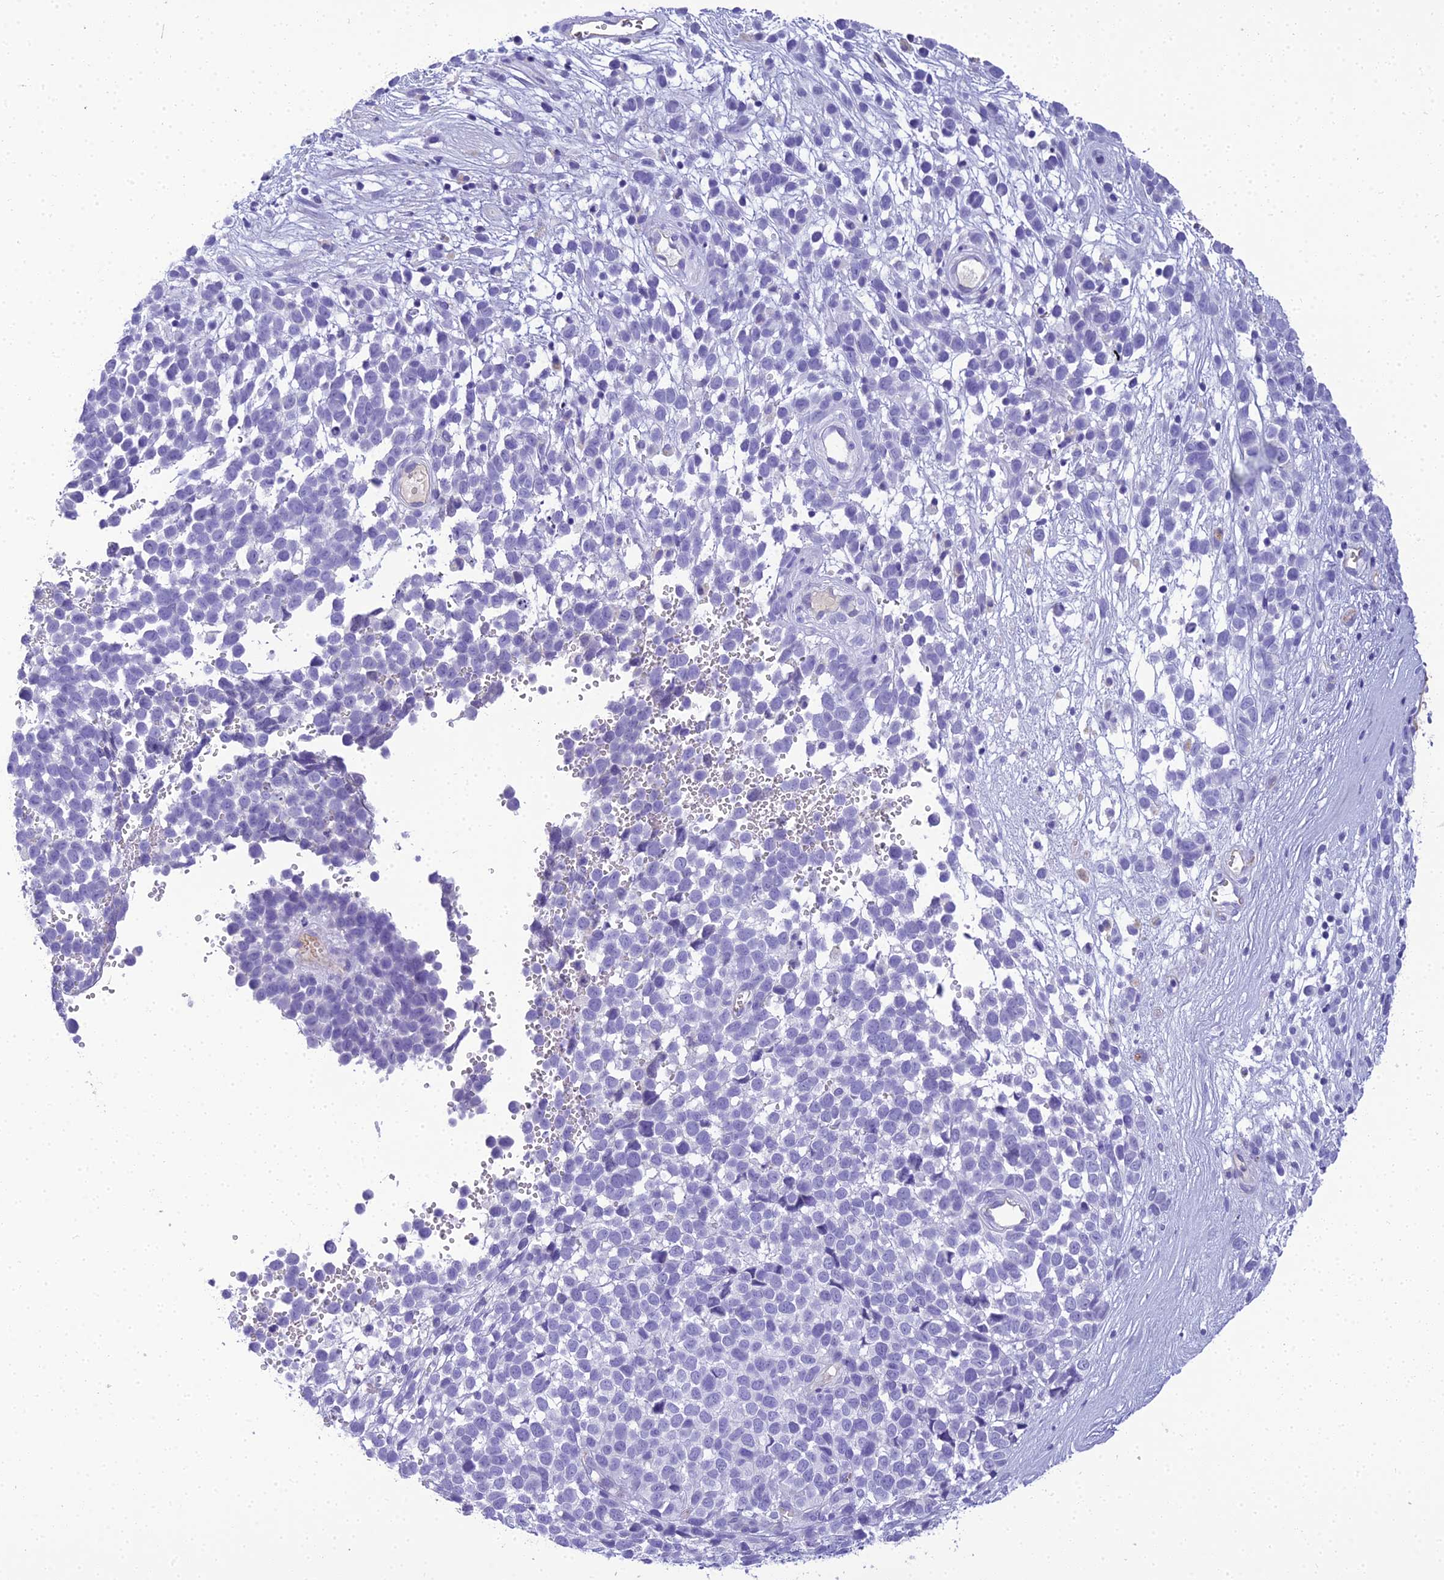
{"staining": {"intensity": "negative", "quantity": "none", "location": "none"}, "tissue": "melanoma", "cell_type": "Tumor cells", "image_type": "cancer", "snomed": [{"axis": "morphology", "description": "Malignant melanoma, NOS"}, {"axis": "topography", "description": "Nose, NOS"}], "caption": "An immunohistochemistry image of melanoma is shown. There is no staining in tumor cells of melanoma.", "gene": "NINJ1", "patient": {"sex": "female", "age": 48}}